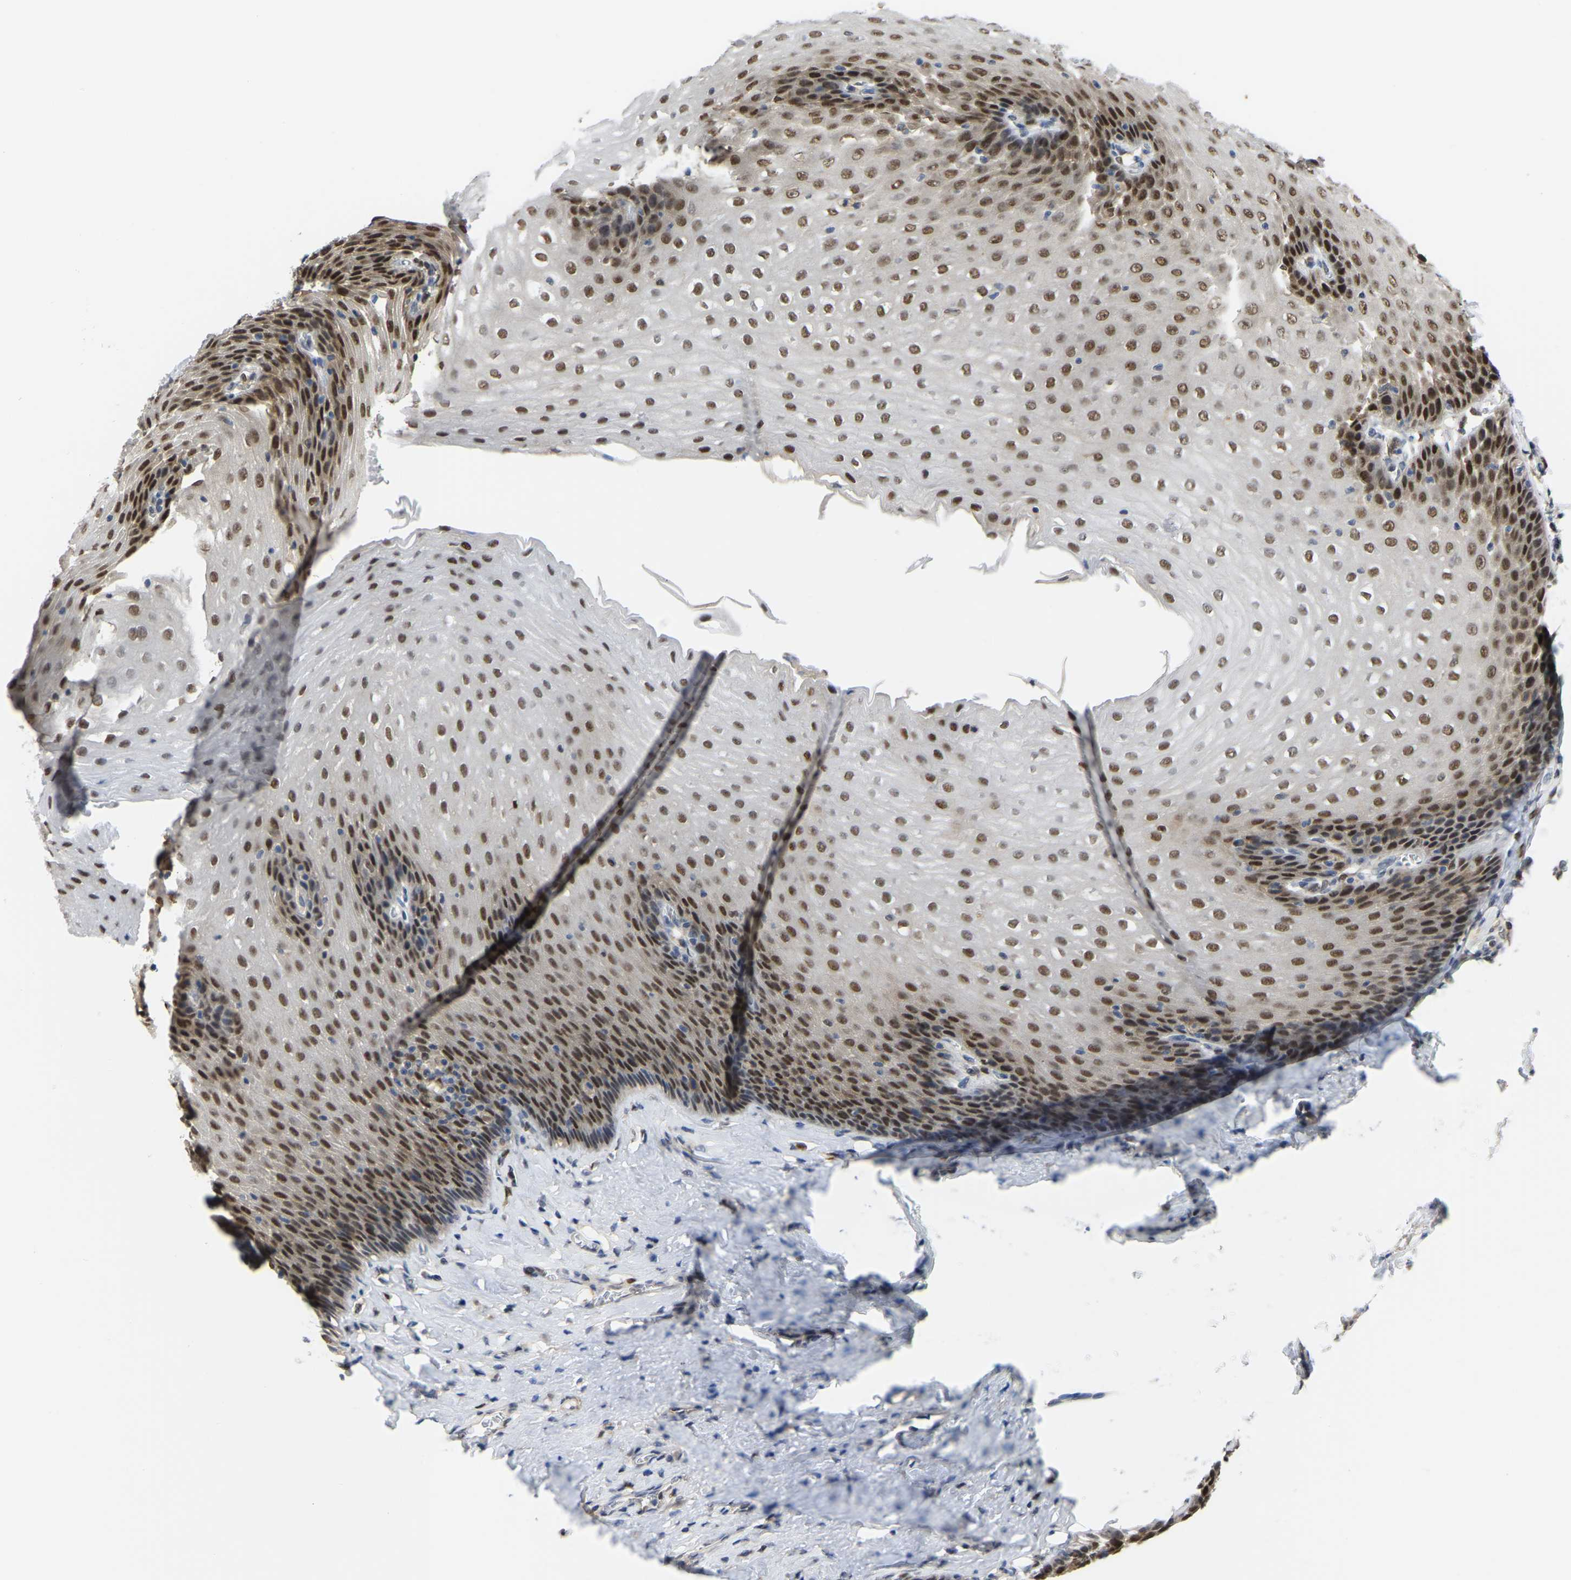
{"staining": {"intensity": "strong", "quantity": ">75%", "location": "nuclear"}, "tissue": "esophagus", "cell_type": "Squamous epithelial cells", "image_type": "normal", "snomed": [{"axis": "morphology", "description": "Normal tissue, NOS"}, {"axis": "topography", "description": "Esophagus"}], "caption": "Immunohistochemistry (IHC) photomicrograph of benign esophagus stained for a protein (brown), which displays high levels of strong nuclear expression in approximately >75% of squamous epithelial cells.", "gene": "KLRG2", "patient": {"sex": "female", "age": 61}}